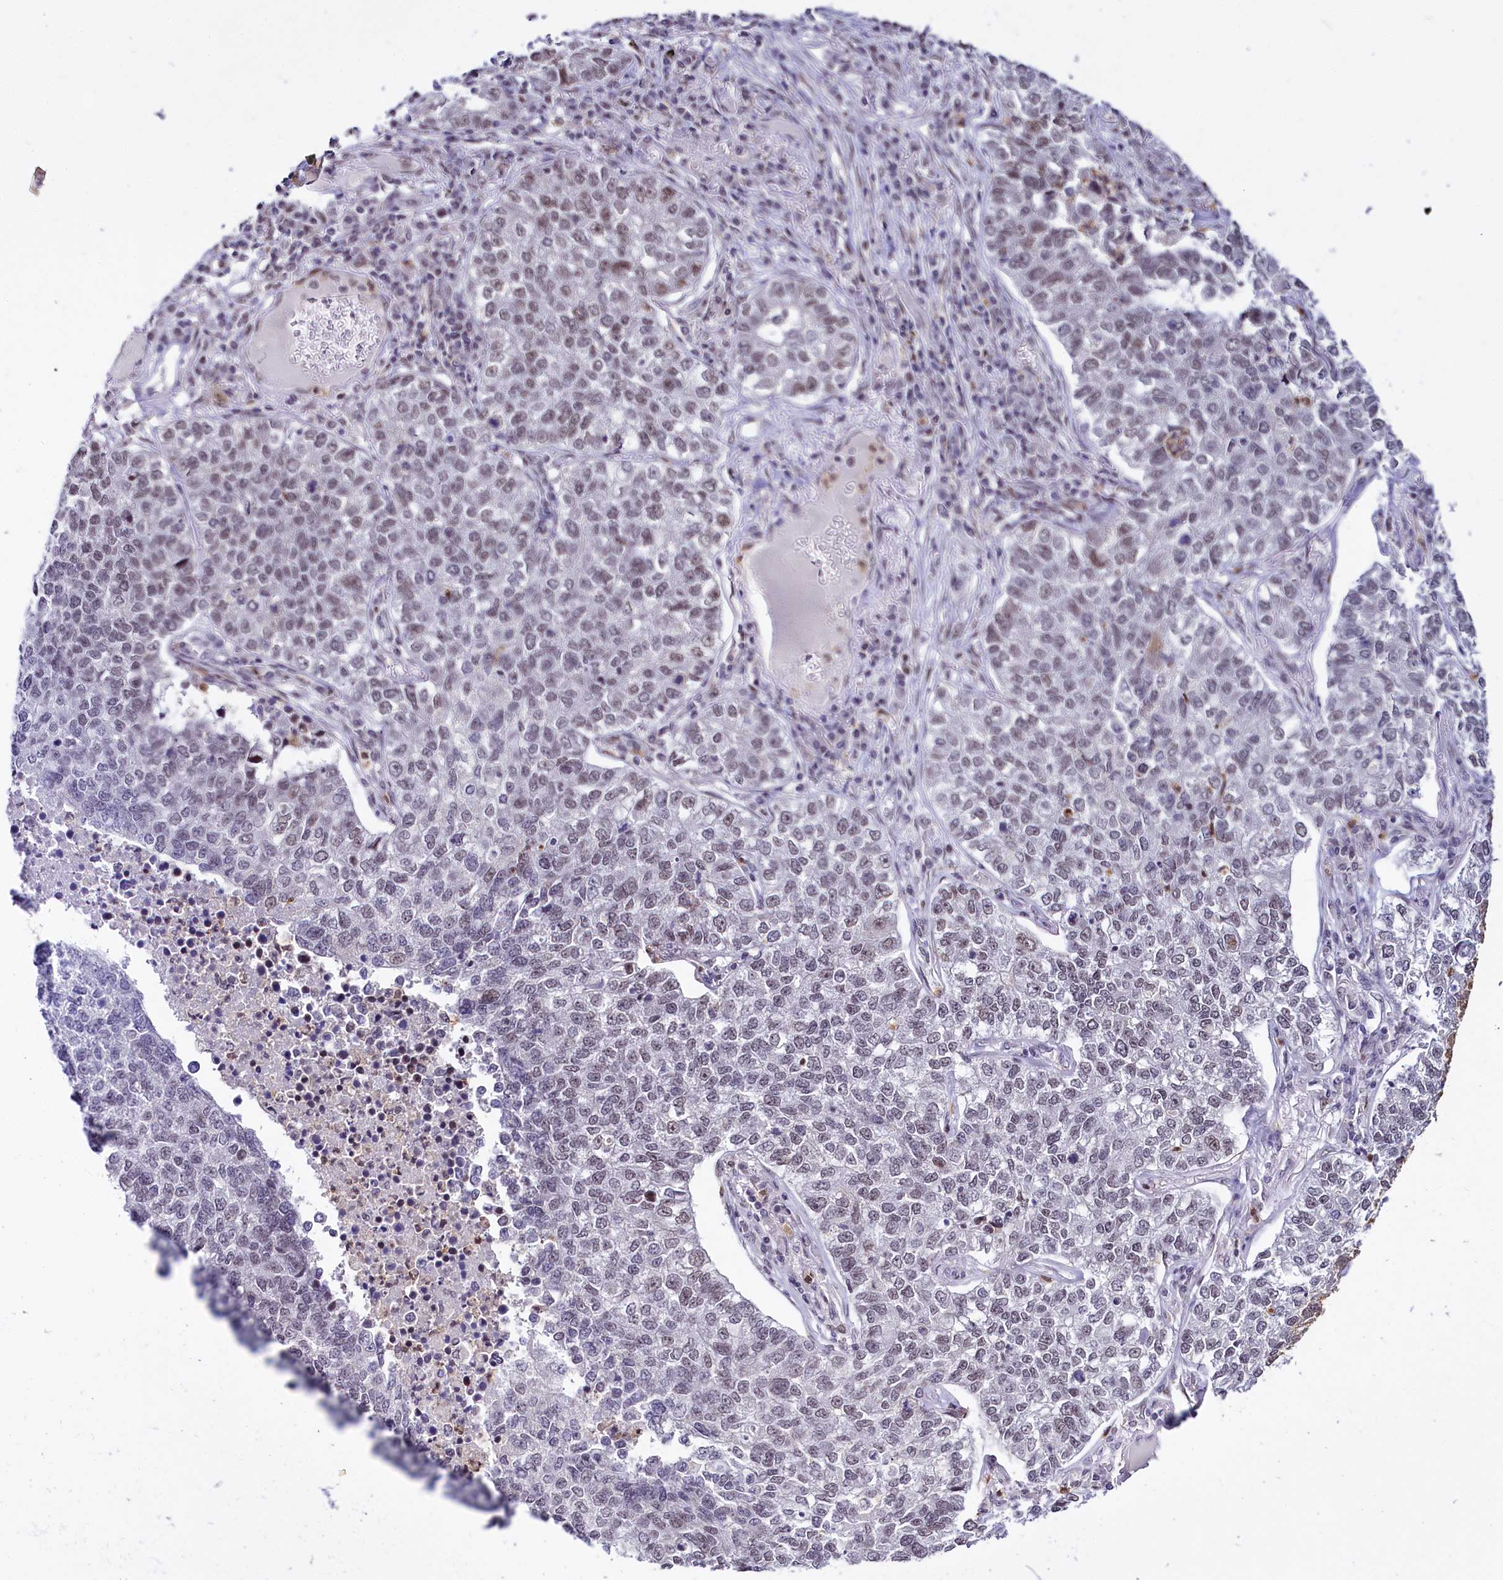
{"staining": {"intensity": "negative", "quantity": "none", "location": "none"}, "tissue": "lung cancer", "cell_type": "Tumor cells", "image_type": "cancer", "snomed": [{"axis": "morphology", "description": "Adenocarcinoma, NOS"}, {"axis": "topography", "description": "Lung"}], "caption": "An image of human lung cancer is negative for staining in tumor cells. The staining was performed using DAB (3,3'-diaminobenzidine) to visualize the protein expression in brown, while the nuclei were stained in blue with hematoxylin (Magnification: 20x).", "gene": "SCAF11", "patient": {"sex": "male", "age": 49}}